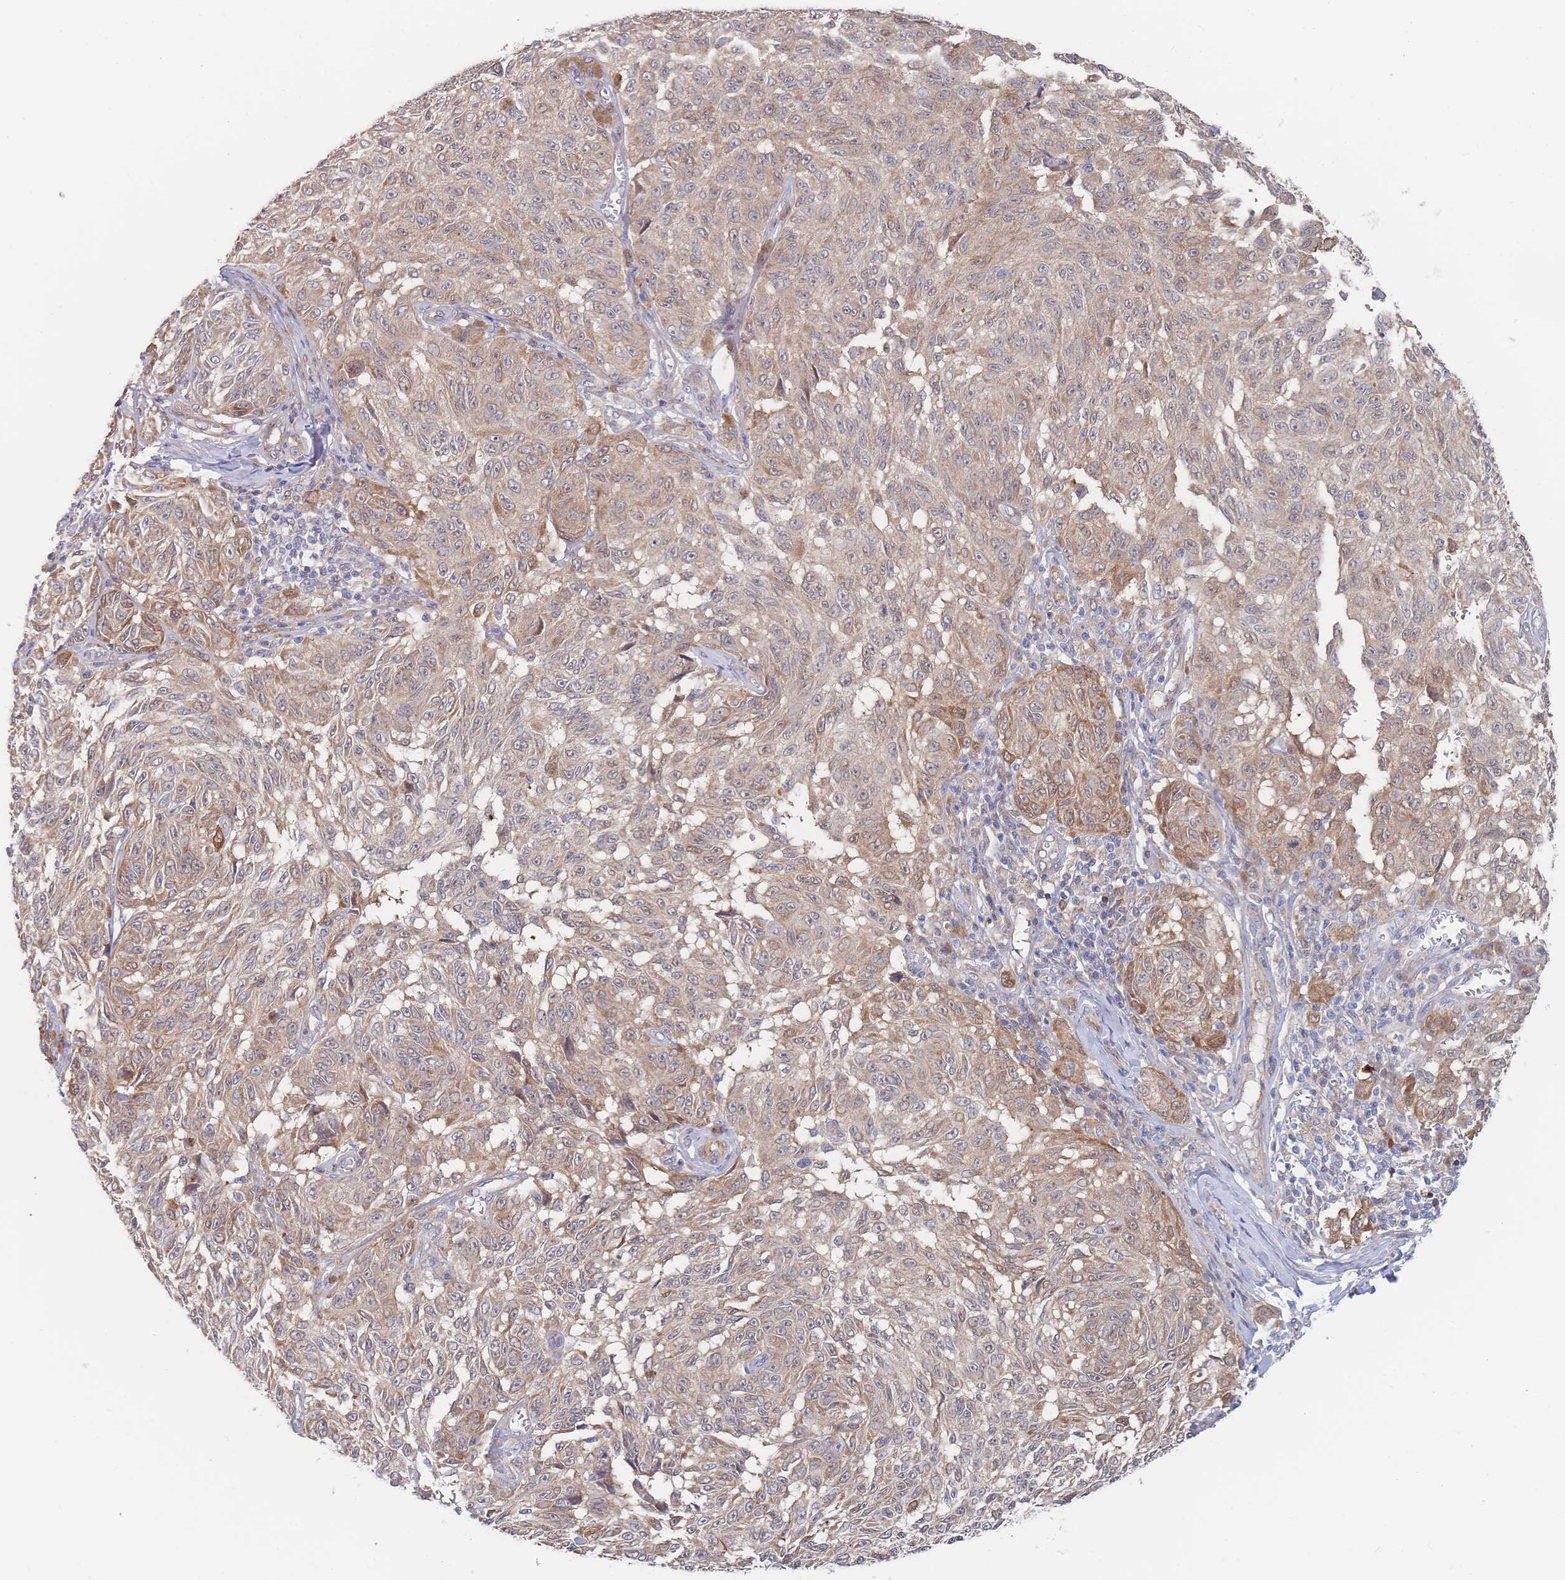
{"staining": {"intensity": "weak", "quantity": ">75%", "location": "cytoplasmic/membranous"}, "tissue": "melanoma", "cell_type": "Tumor cells", "image_type": "cancer", "snomed": [{"axis": "morphology", "description": "Malignant melanoma, NOS"}, {"axis": "topography", "description": "Skin"}], "caption": "Tumor cells demonstrate weak cytoplasmic/membranous staining in about >75% of cells in malignant melanoma.", "gene": "G6PC1", "patient": {"sex": "male", "age": 68}}